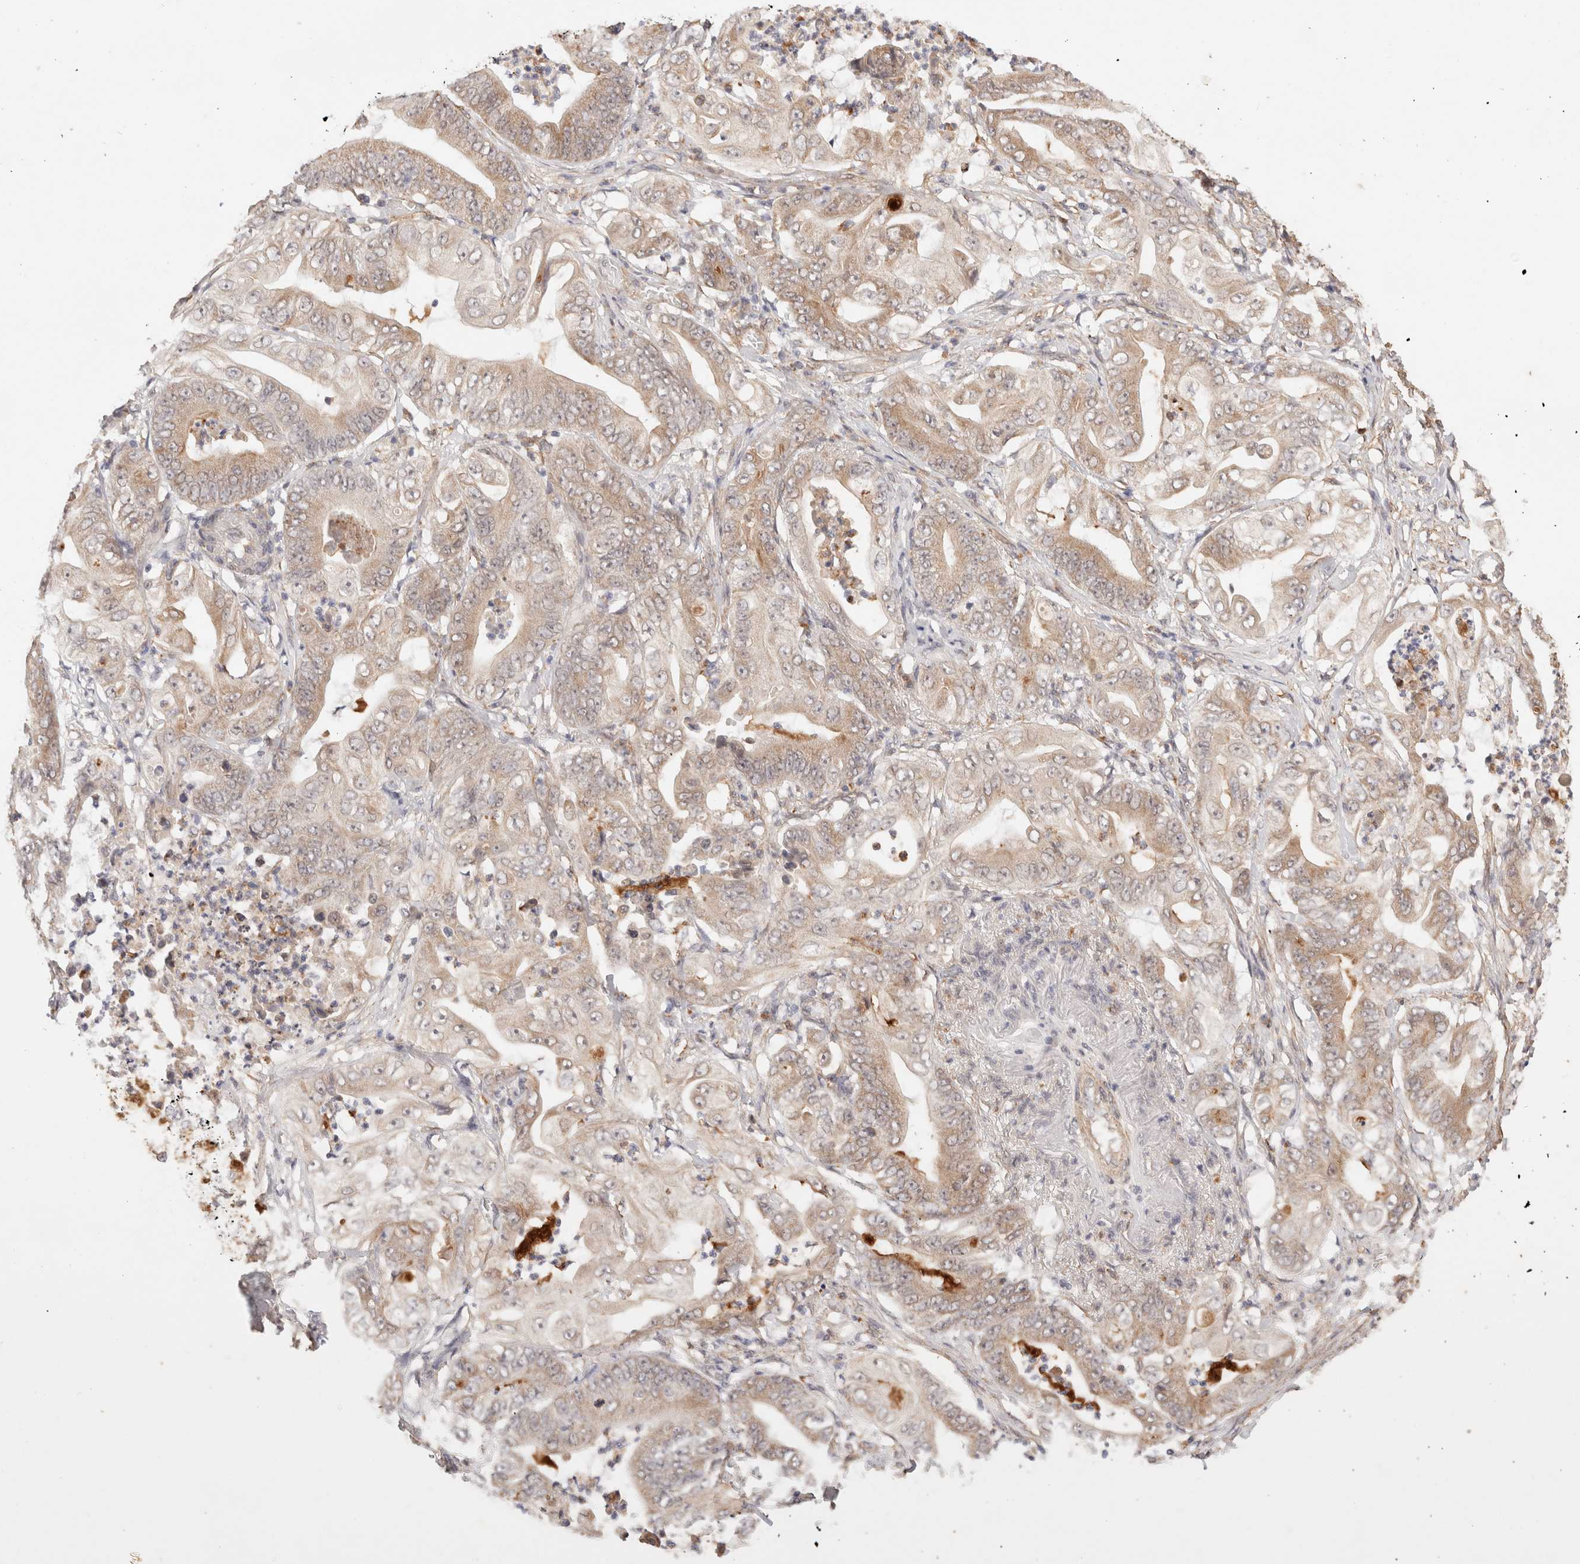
{"staining": {"intensity": "weak", "quantity": ">75%", "location": "cytoplasmic/membranous,nuclear"}, "tissue": "stomach cancer", "cell_type": "Tumor cells", "image_type": "cancer", "snomed": [{"axis": "morphology", "description": "Adenocarcinoma, NOS"}, {"axis": "topography", "description": "Stomach"}], "caption": "Stomach cancer tissue exhibits weak cytoplasmic/membranous and nuclear staining in about >75% of tumor cells", "gene": "BRPF3", "patient": {"sex": "female", "age": 73}}